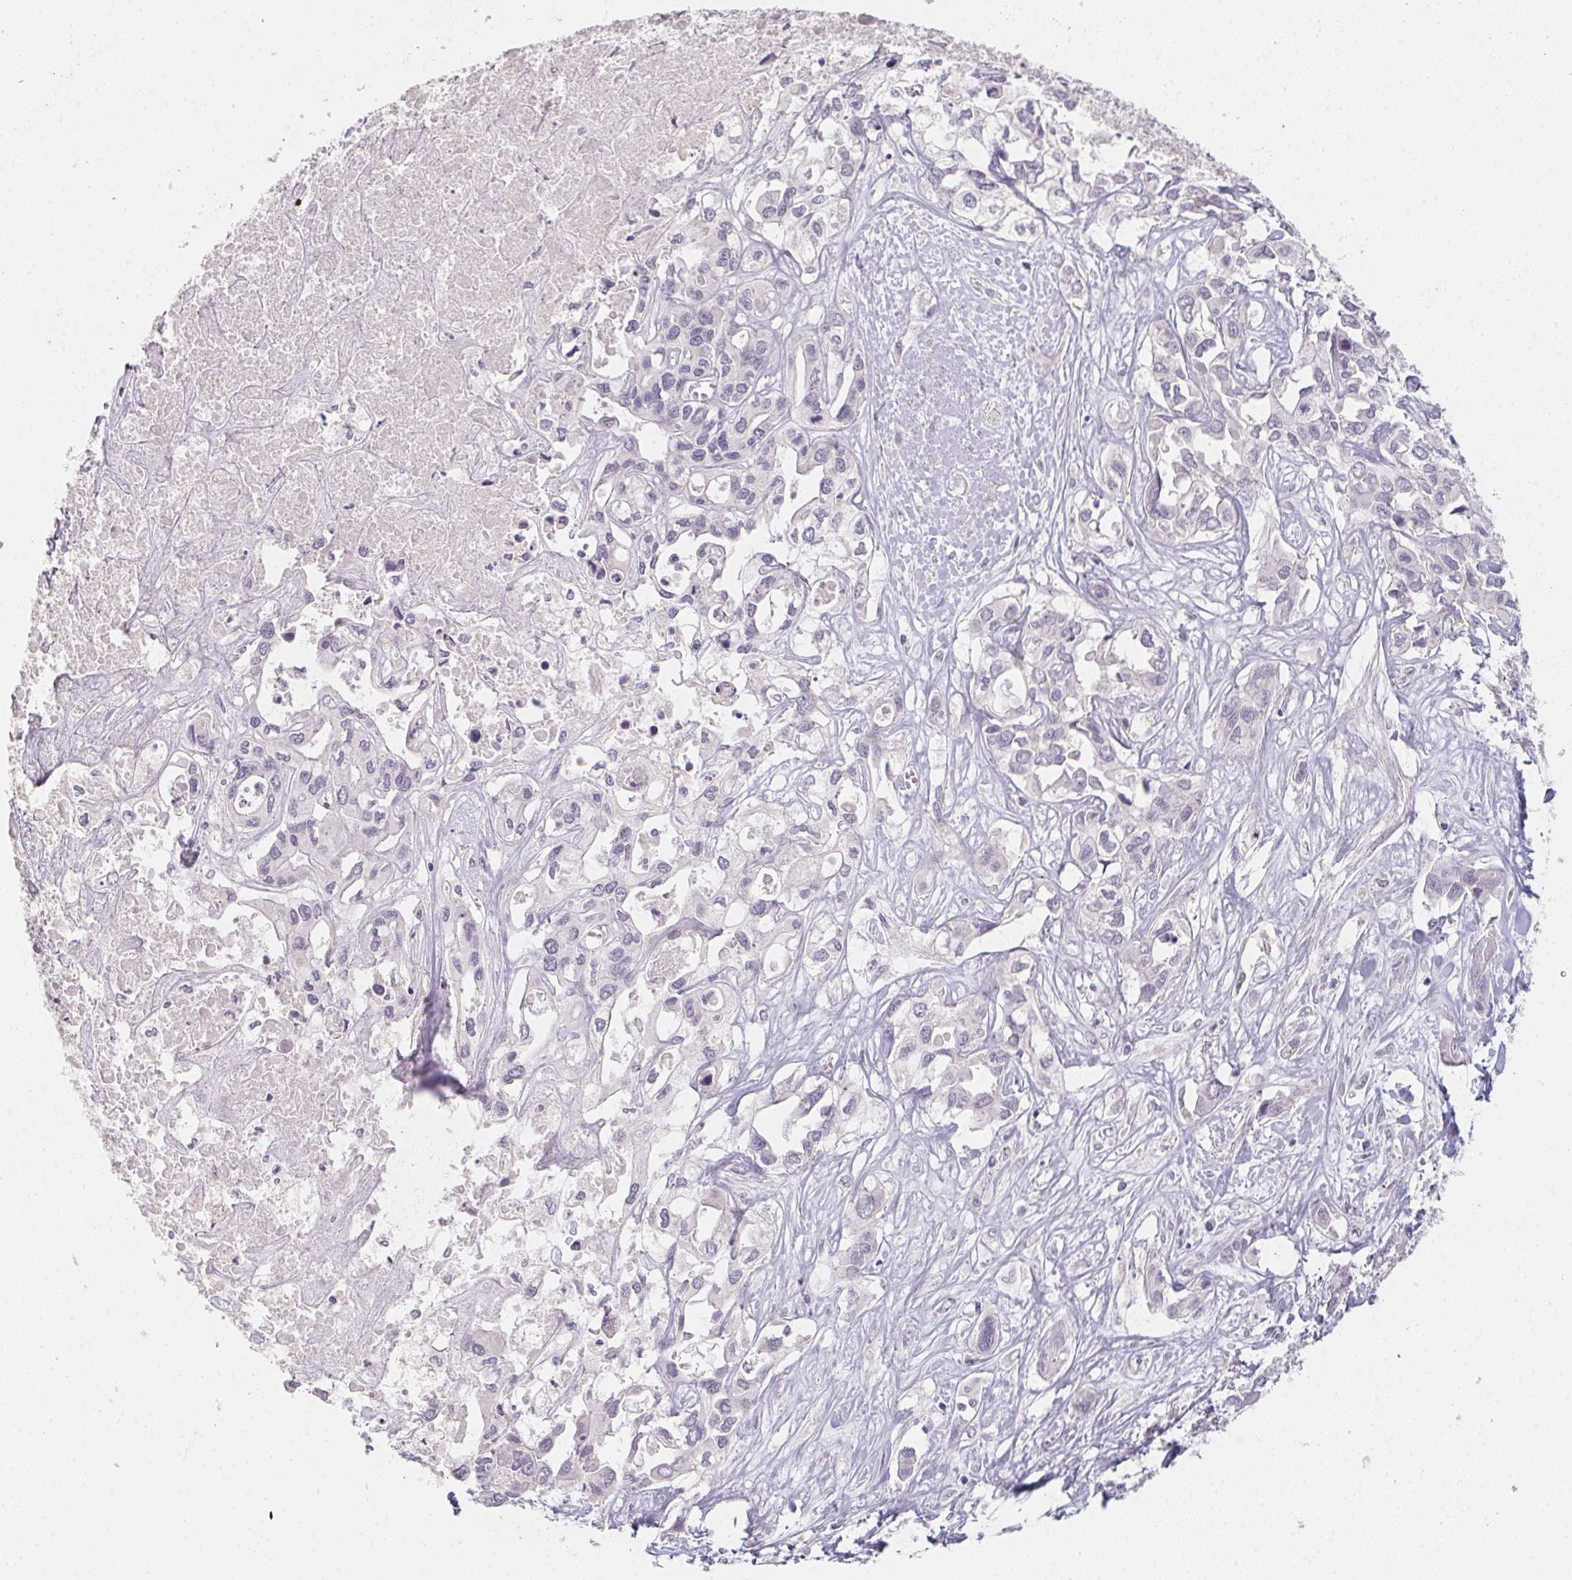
{"staining": {"intensity": "negative", "quantity": "none", "location": "none"}, "tissue": "liver cancer", "cell_type": "Tumor cells", "image_type": "cancer", "snomed": [{"axis": "morphology", "description": "Cholangiocarcinoma"}, {"axis": "topography", "description": "Liver"}], "caption": "High magnification brightfield microscopy of liver cancer stained with DAB (3,3'-diaminobenzidine) (brown) and counterstained with hematoxylin (blue): tumor cells show no significant positivity.", "gene": "ZBBX", "patient": {"sex": "female", "age": 64}}